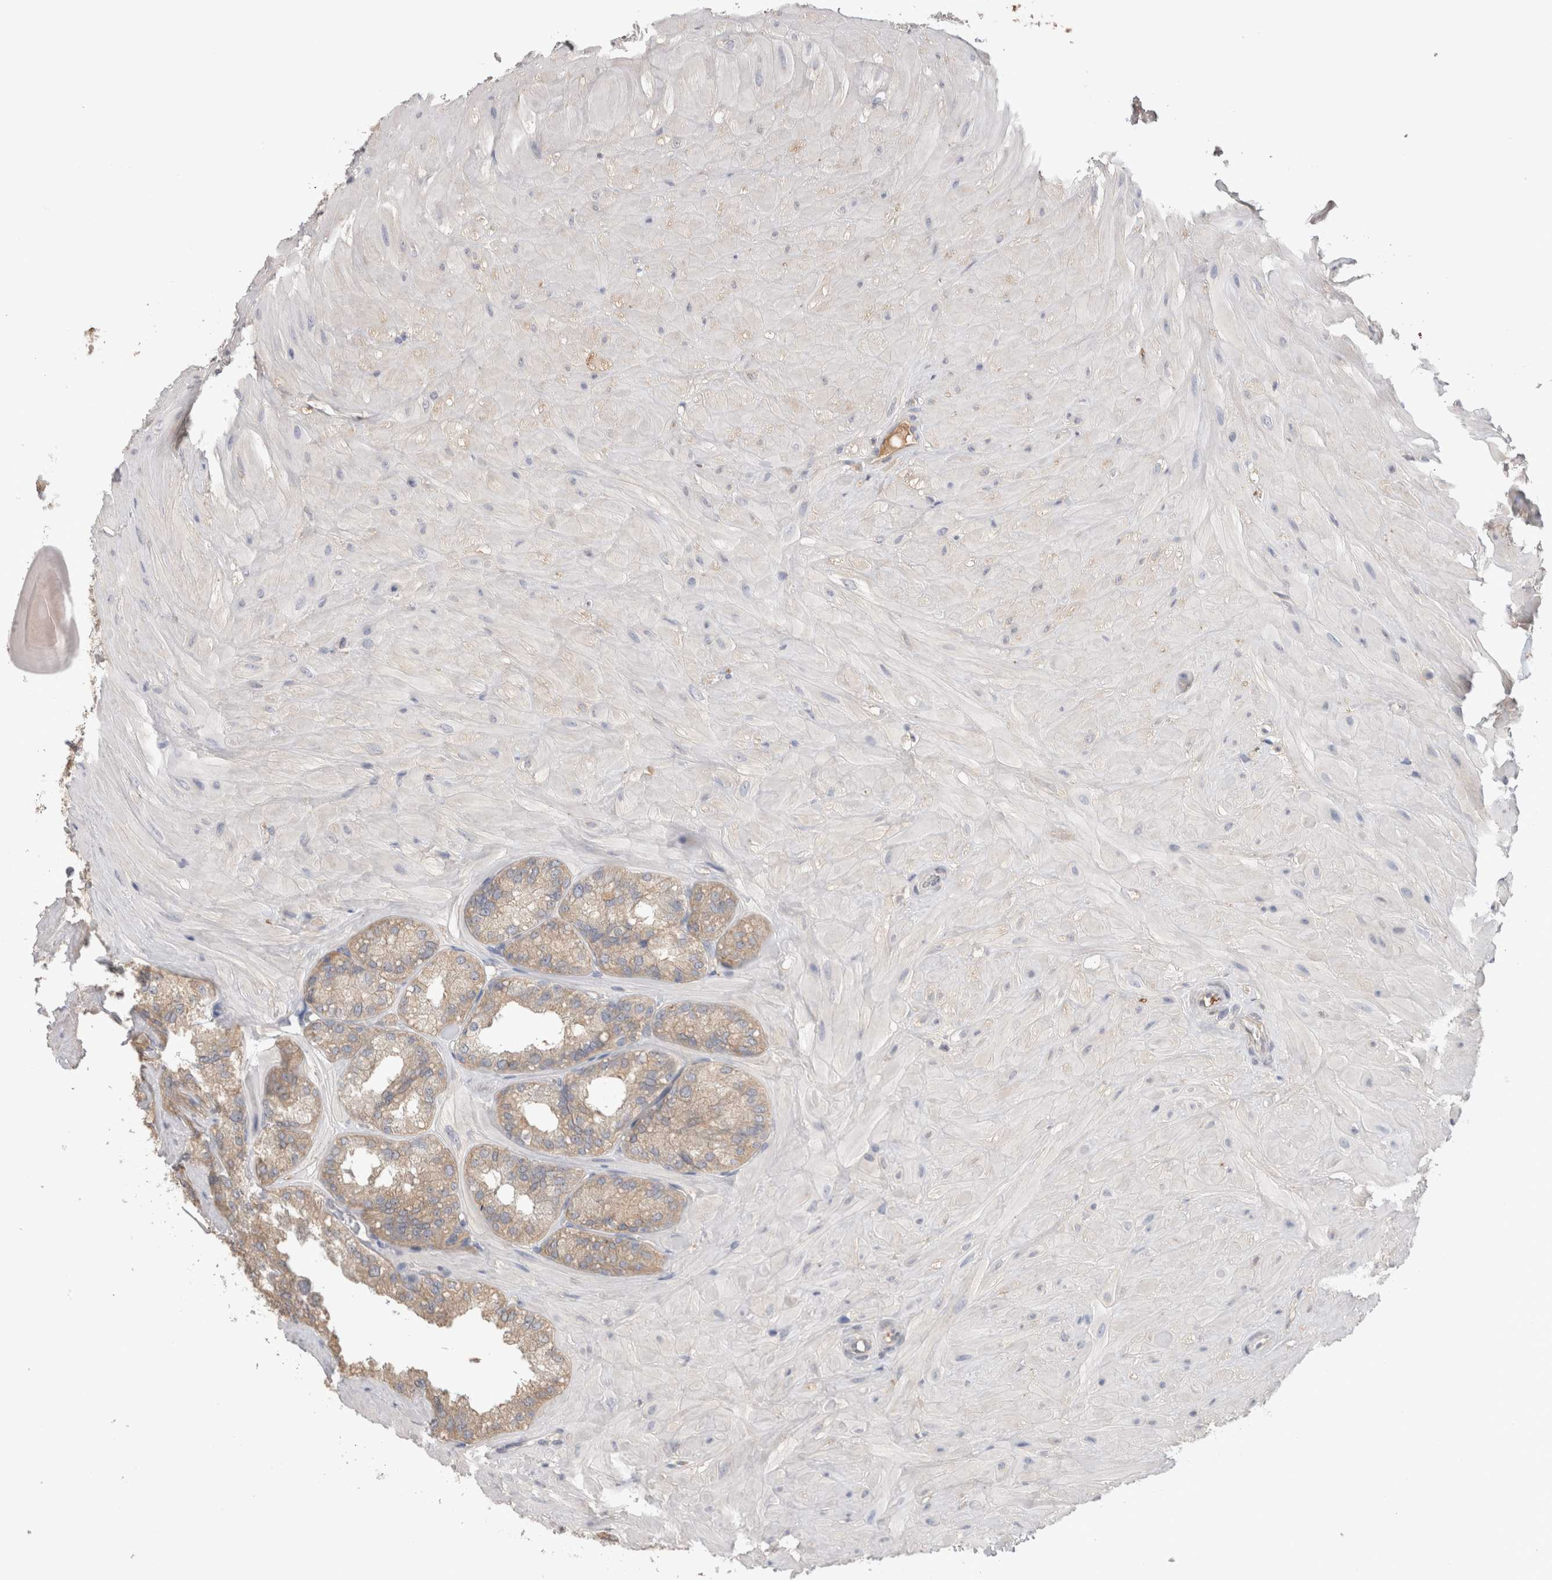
{"staining": {"intensity": "weak", "quantity": "25%-75%", "location": "cytoplasmic/membranous"}, "tissue": "seminal vesicle", "cell_type": "Glandular cells", "image_type": "normal", "snomed": [{"axis": "morphology", "description": "Normal tissue, NOS"}, {"axis": "topography", "description": "Prostate"}, {"axis": "topography", "description": "Seminal veicle"}], "caption": "High-magnification brightfield microscopy of benign seminal vesicle stained with DAB (brown) and counterstained with hematoxylin (blue). glandular cells exhibit weak cytoplasmic/membranous staining is identified in about25%-75% of cells.", "gene": "PPP3CC", "patient": {"sex": "male", "age": 51}}